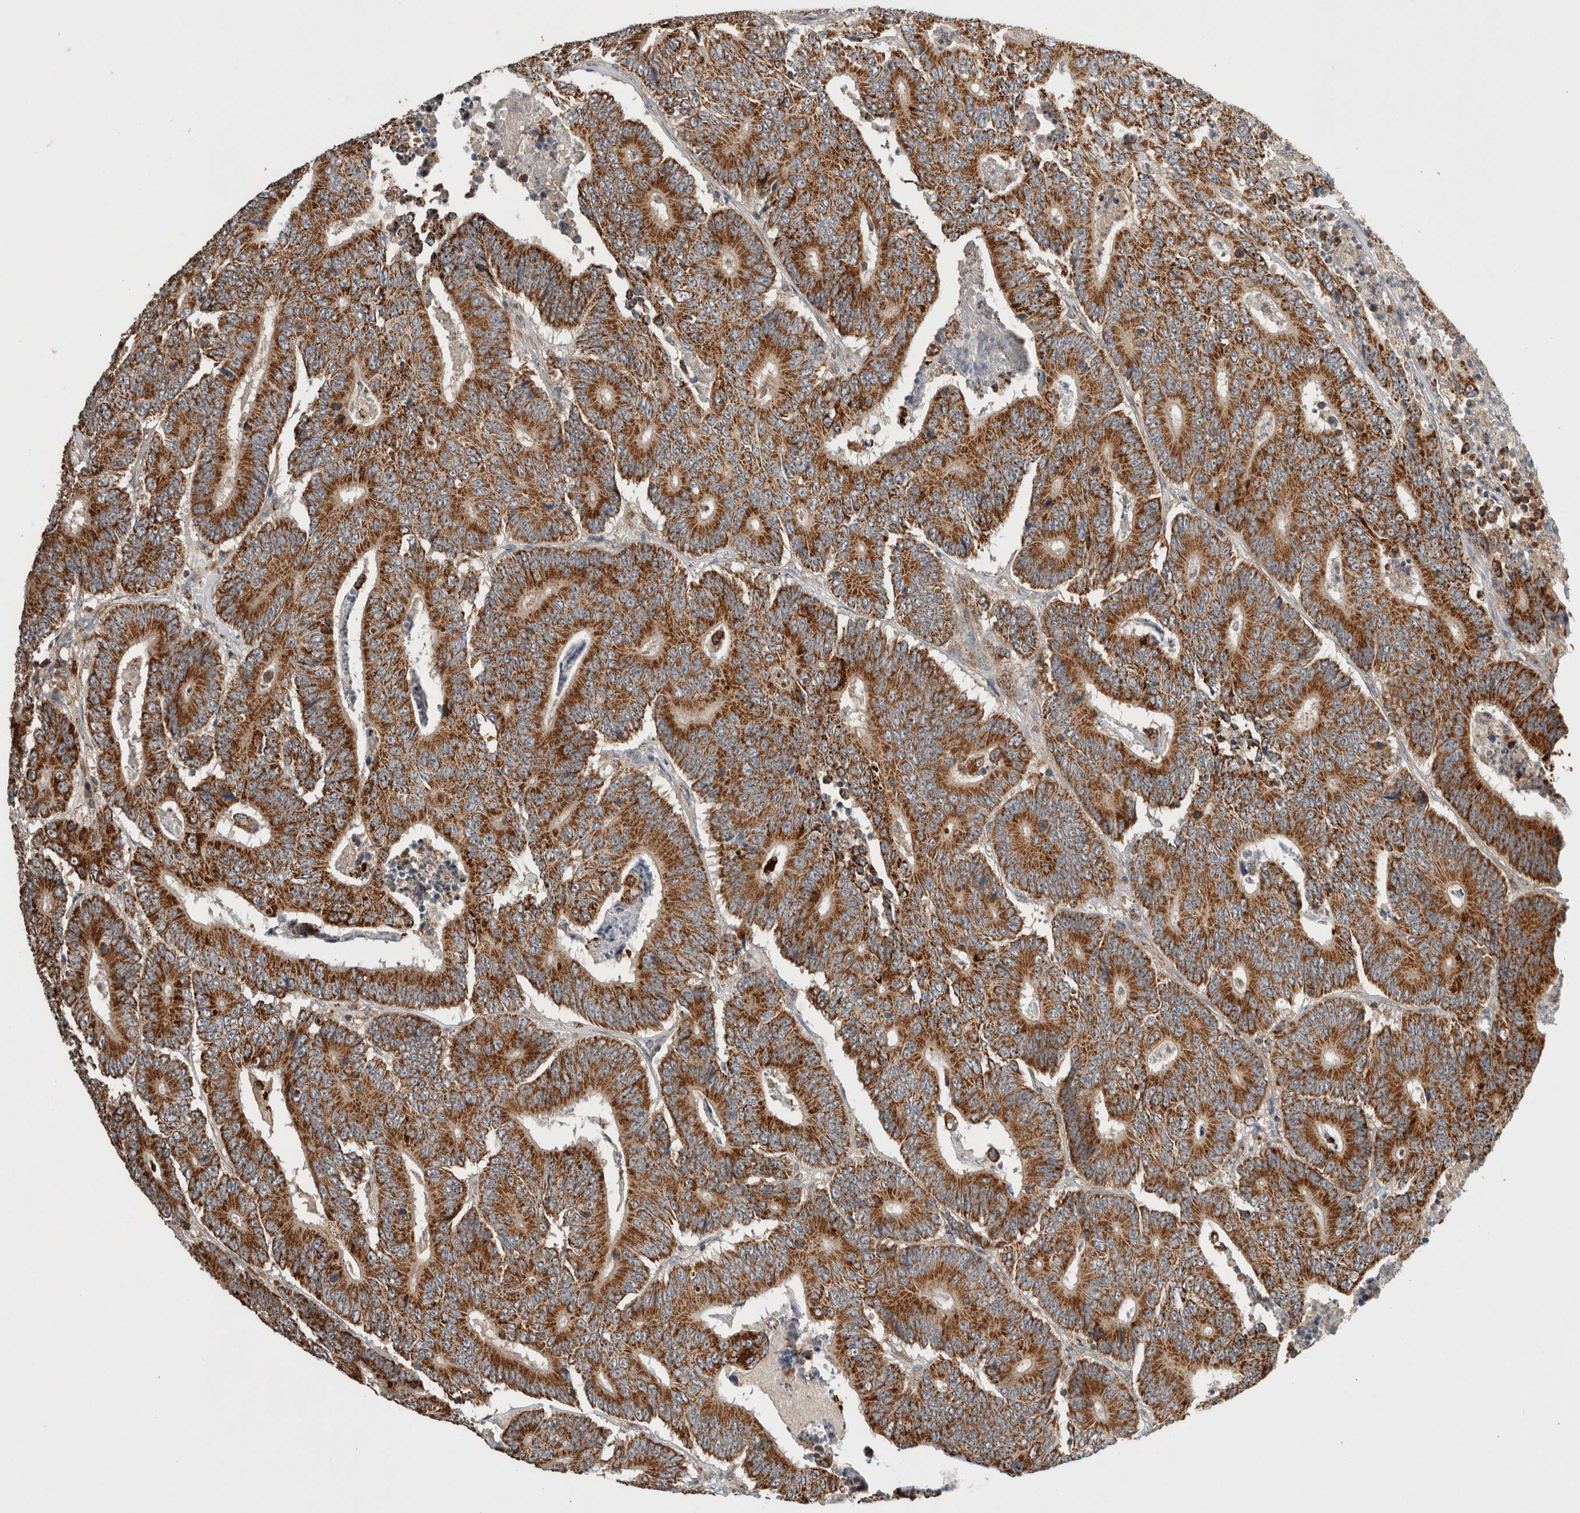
{"staining": {"intensity": "strong", "quantity": ">75%", "location": "cytoplasmic/membranous"}, "tissue": "colorectal cancer", "cell_type": "Tumor cells", "image_type": "cancer", "snomed": [{"axis": "morphology", "description": "Adenocarcinoma, NOS"}, {"axis": "topography", "description": "Colon"}], "caption": "Protein expression analysis of human colorectal adenocarcinoma reveals strong cytoplasmic/membranous positivity in approximately >75% of tumor cells. Nuclei are stained in blue.", "gene": "AMPD1", "patient": {"sex": "male", "age": 83}}